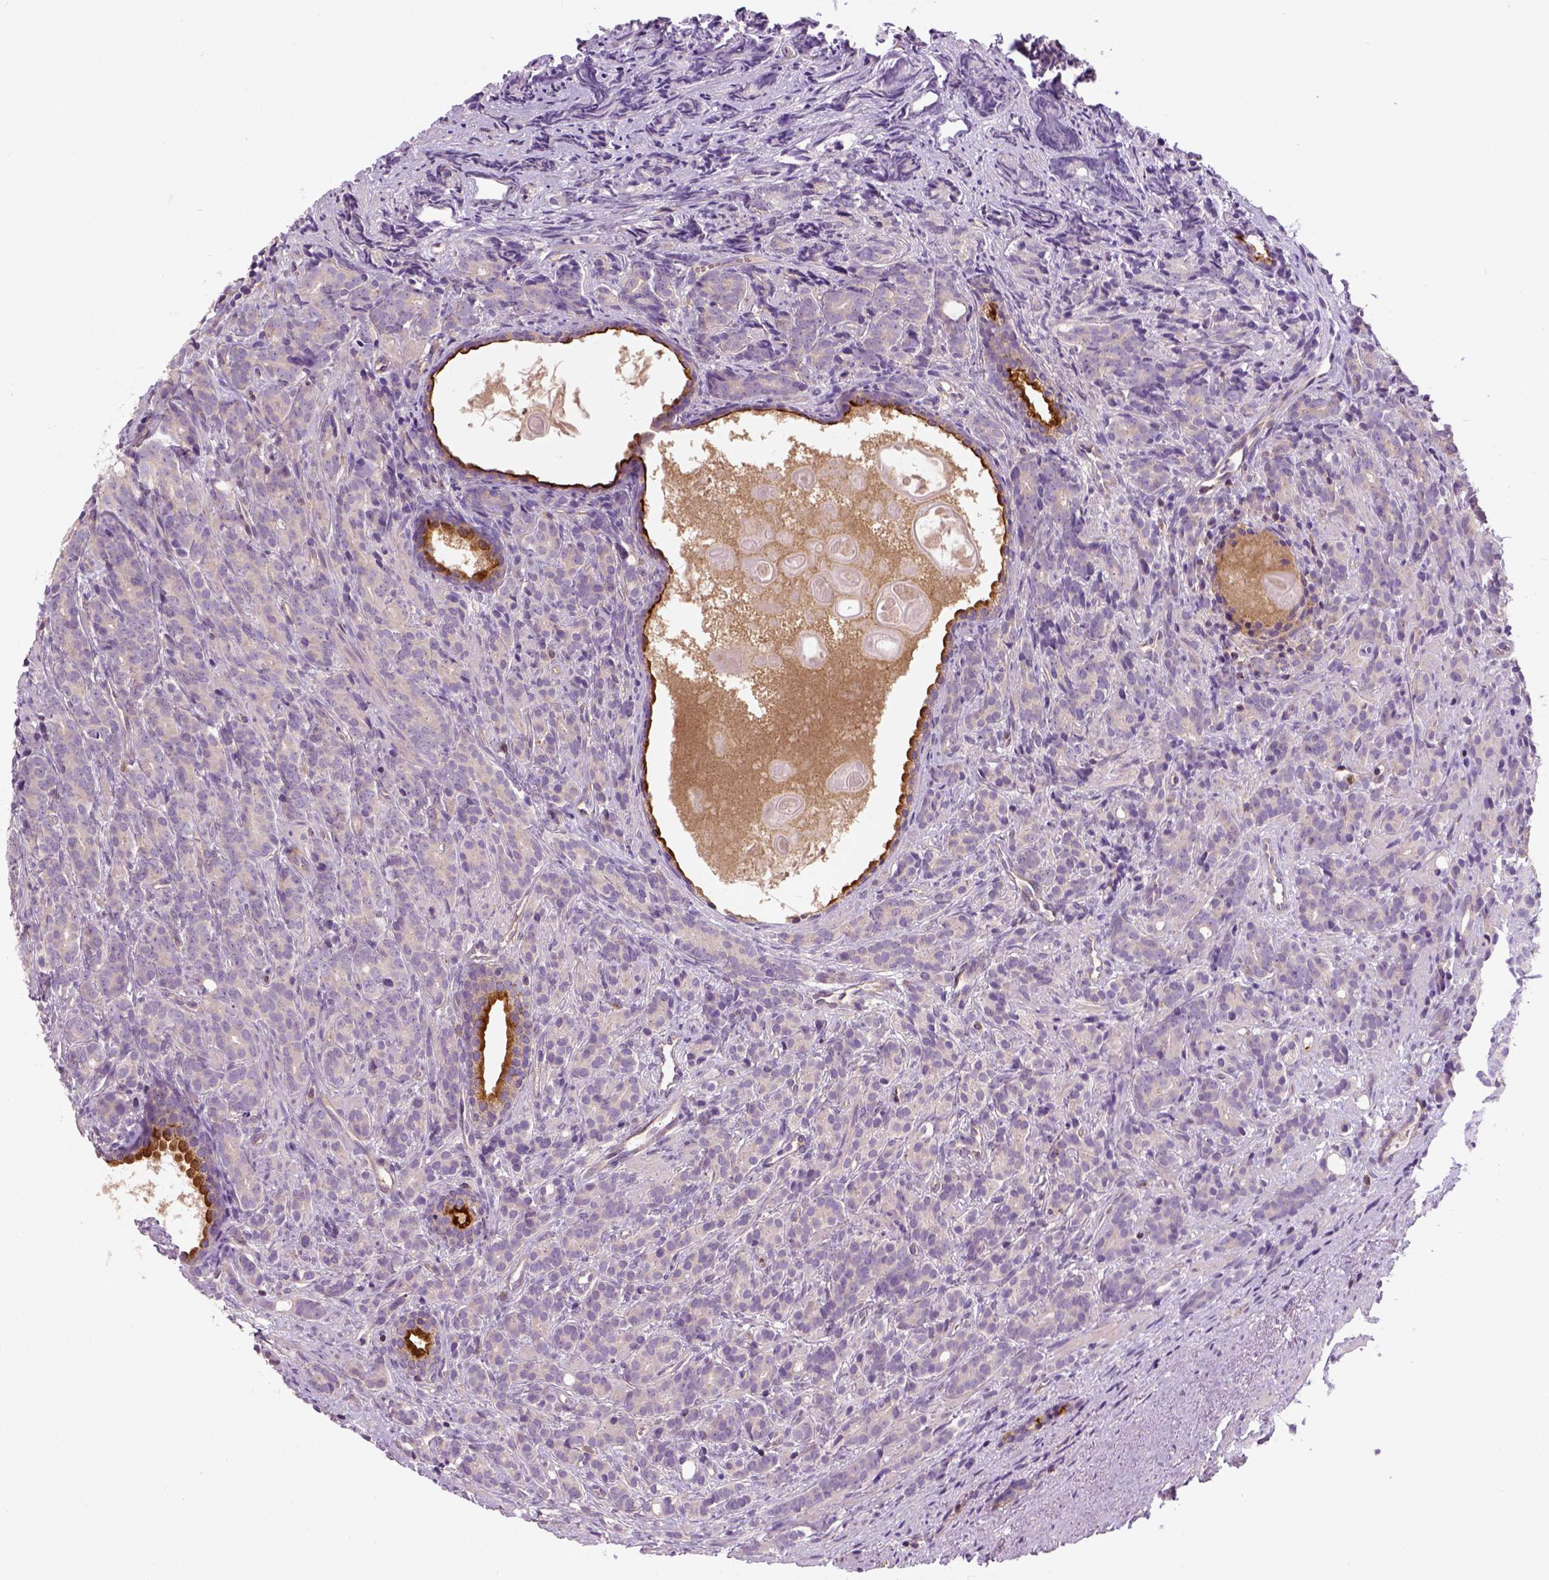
{"staining": {"intensity": "strong", "quantity": "<25%", "location": "cytoplasmic/membranous"}, "tissue": "prostate cancer", "cell_type": "Tumor cells", "image_type": "cancer", "snomed": [{"axis": "morphology", "description": "Adenocarcinoma, High grade"}, {"axis": "topography", "description": "Prostate"}], "caption": "Prostate cancer (high-grade adenocarcinoma) stained with a protein marker demonstrates strong staining in tumor cells.", "gene": "CRACR2A", "patient": {"sex": "male", "age": 84}}